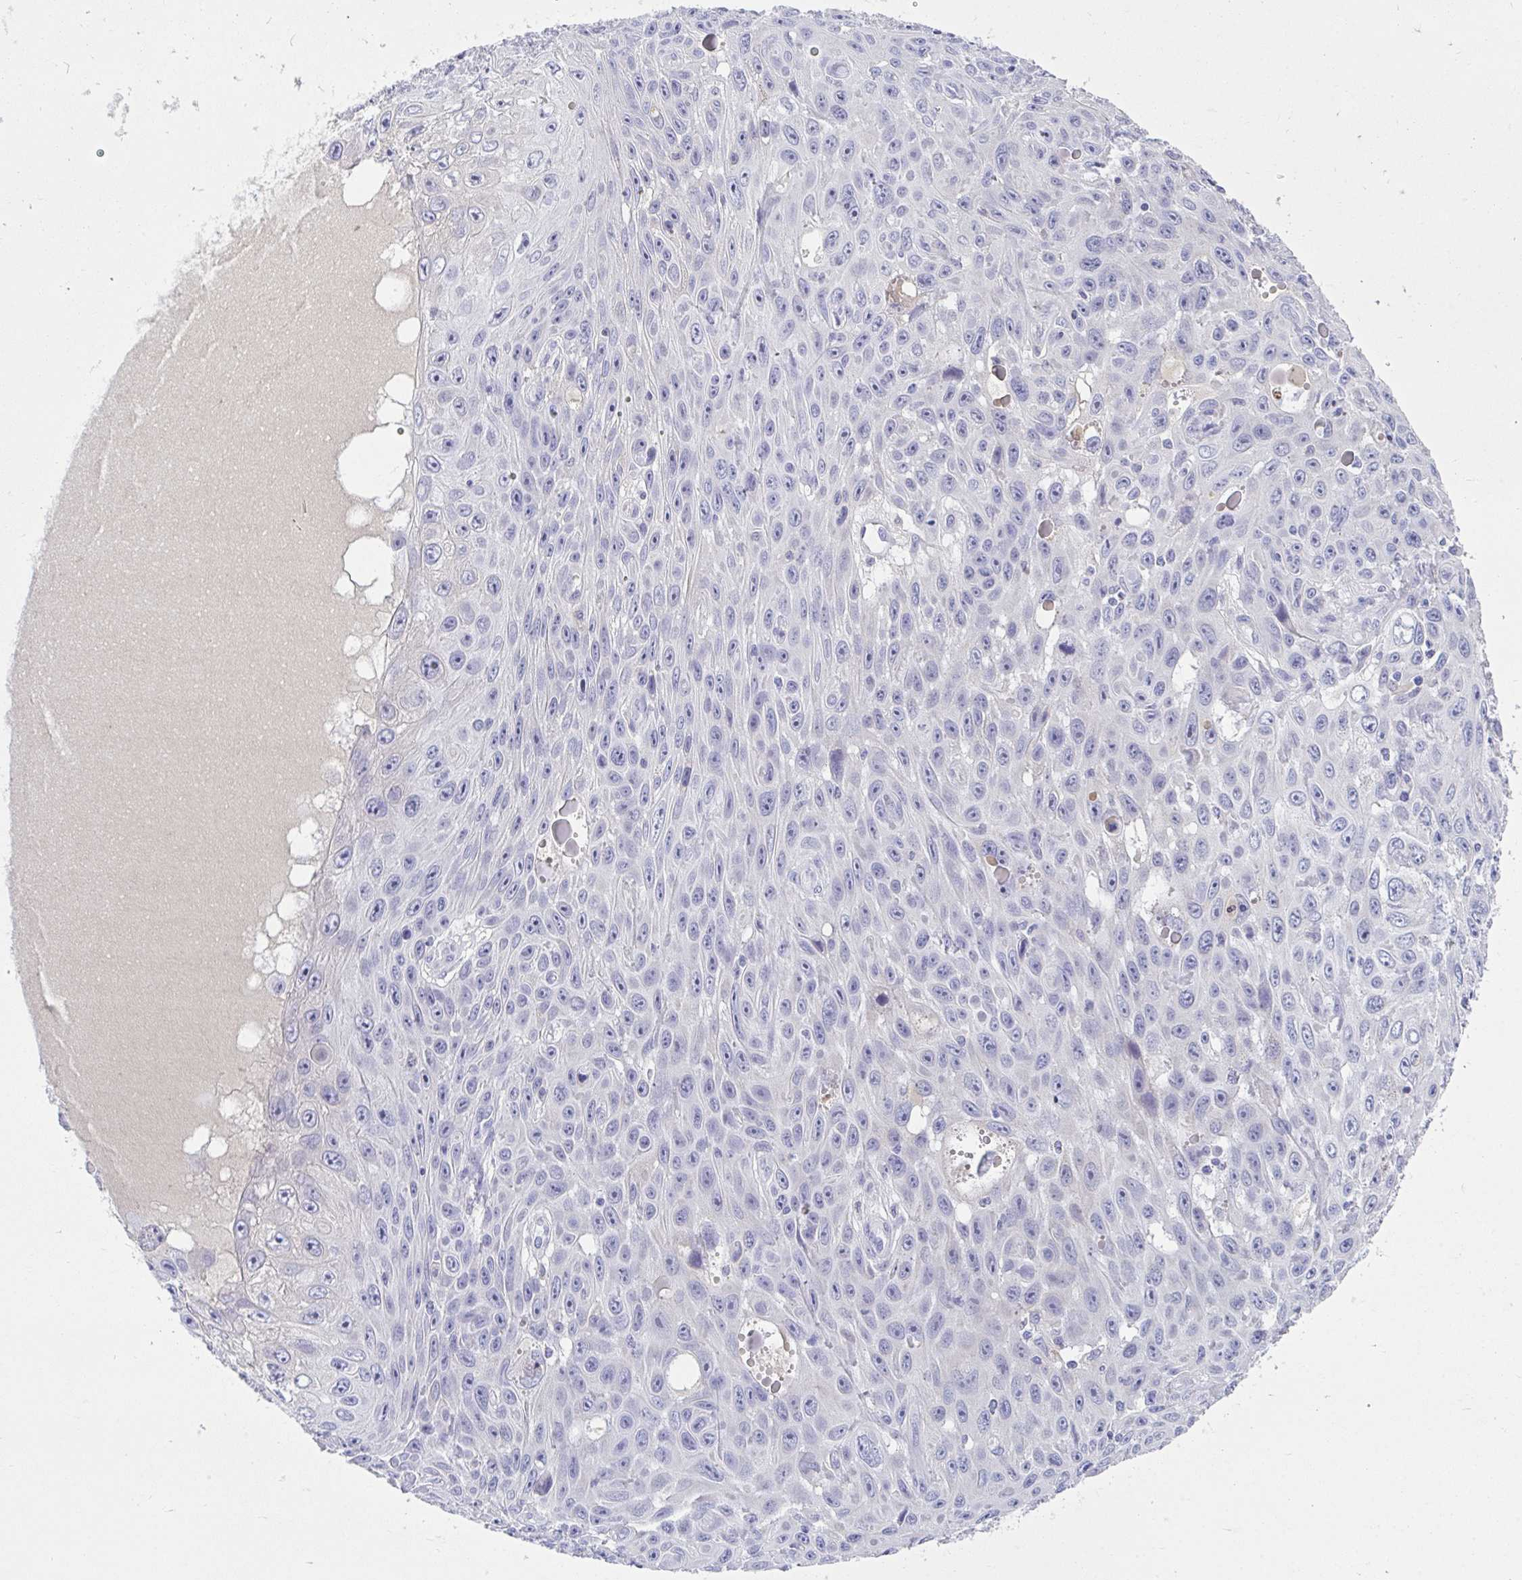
{"staining": {"intensity": "negative", "quantity": "none", "location": "none"}, "tissue": "skin cancer", "cell_type": "Tumor cells", "image_type": "cancer", "snomed": [{"axis": "morphology", "description": "Squamous cell carcinoma, NOS"}, {"axis": "topography", "description": "Skin"}], "caption": "The image reveals no staining of tumor cells in skin squamous cell carcinoma.", "gene": "COA5", "patient": {"sex": "male", "age": 82}}